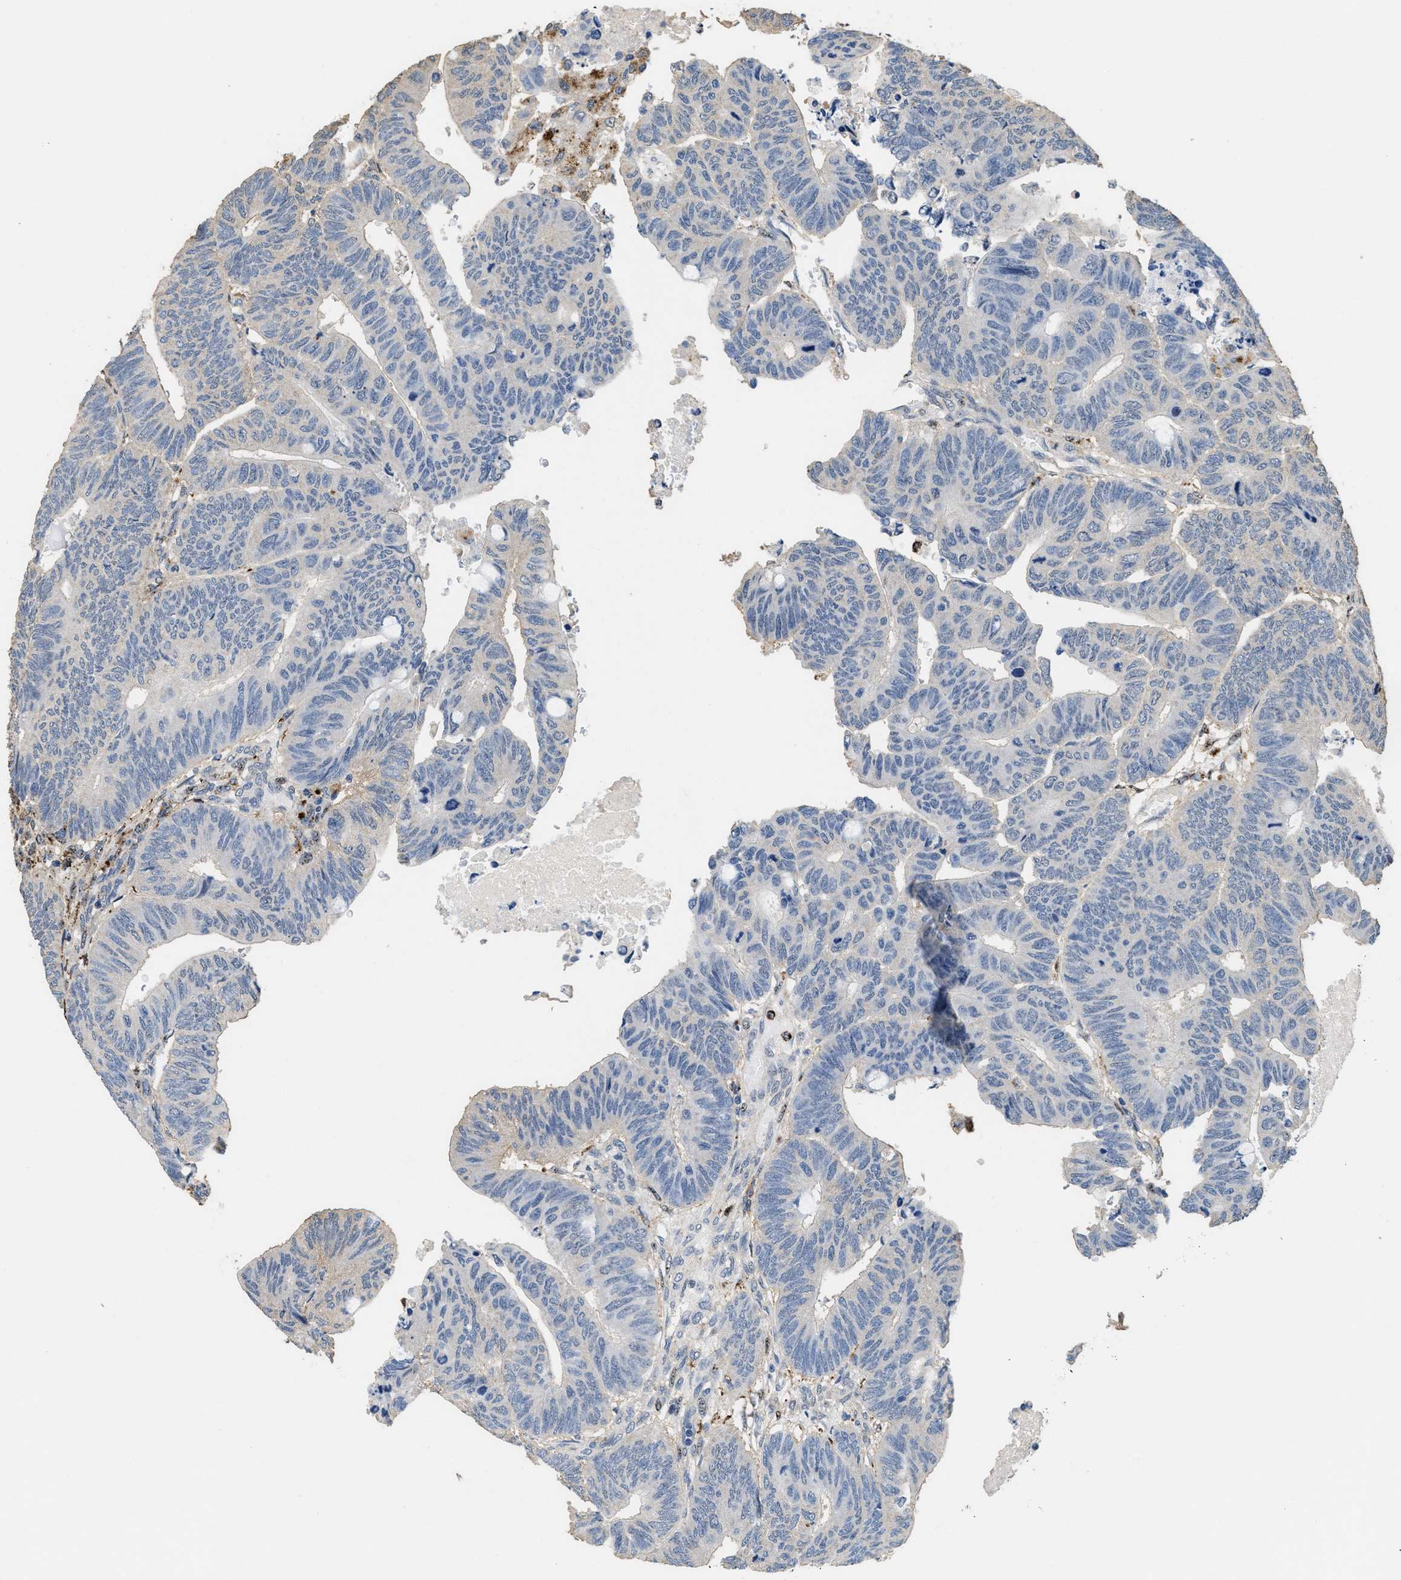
{"staining": {"intensity": "negative", "quantity": "none", "location": "none"}, "tissue": "colorectal cancer", "cell_type": "Tumor cells", "image_type": "cancer", "snomed": [{"axis": "morphology", "description": "Normal tissue, NOS"}, {"axis": "morphology", "description": "Adenocarcinoma, NOS"}, {"axis": "topography", "description": "Rectum"}, {"axis": "topography", "description": "Peripheral nerve tissue"}], "caption": "DAB (3,3'-diaminobenzidine) immunohistochemical staining of human colorectal adenocarcinoma displays no significant staining in tumor cells.", "gene": "BMPR2", "patient": {"sex": "male", "age": 92}}